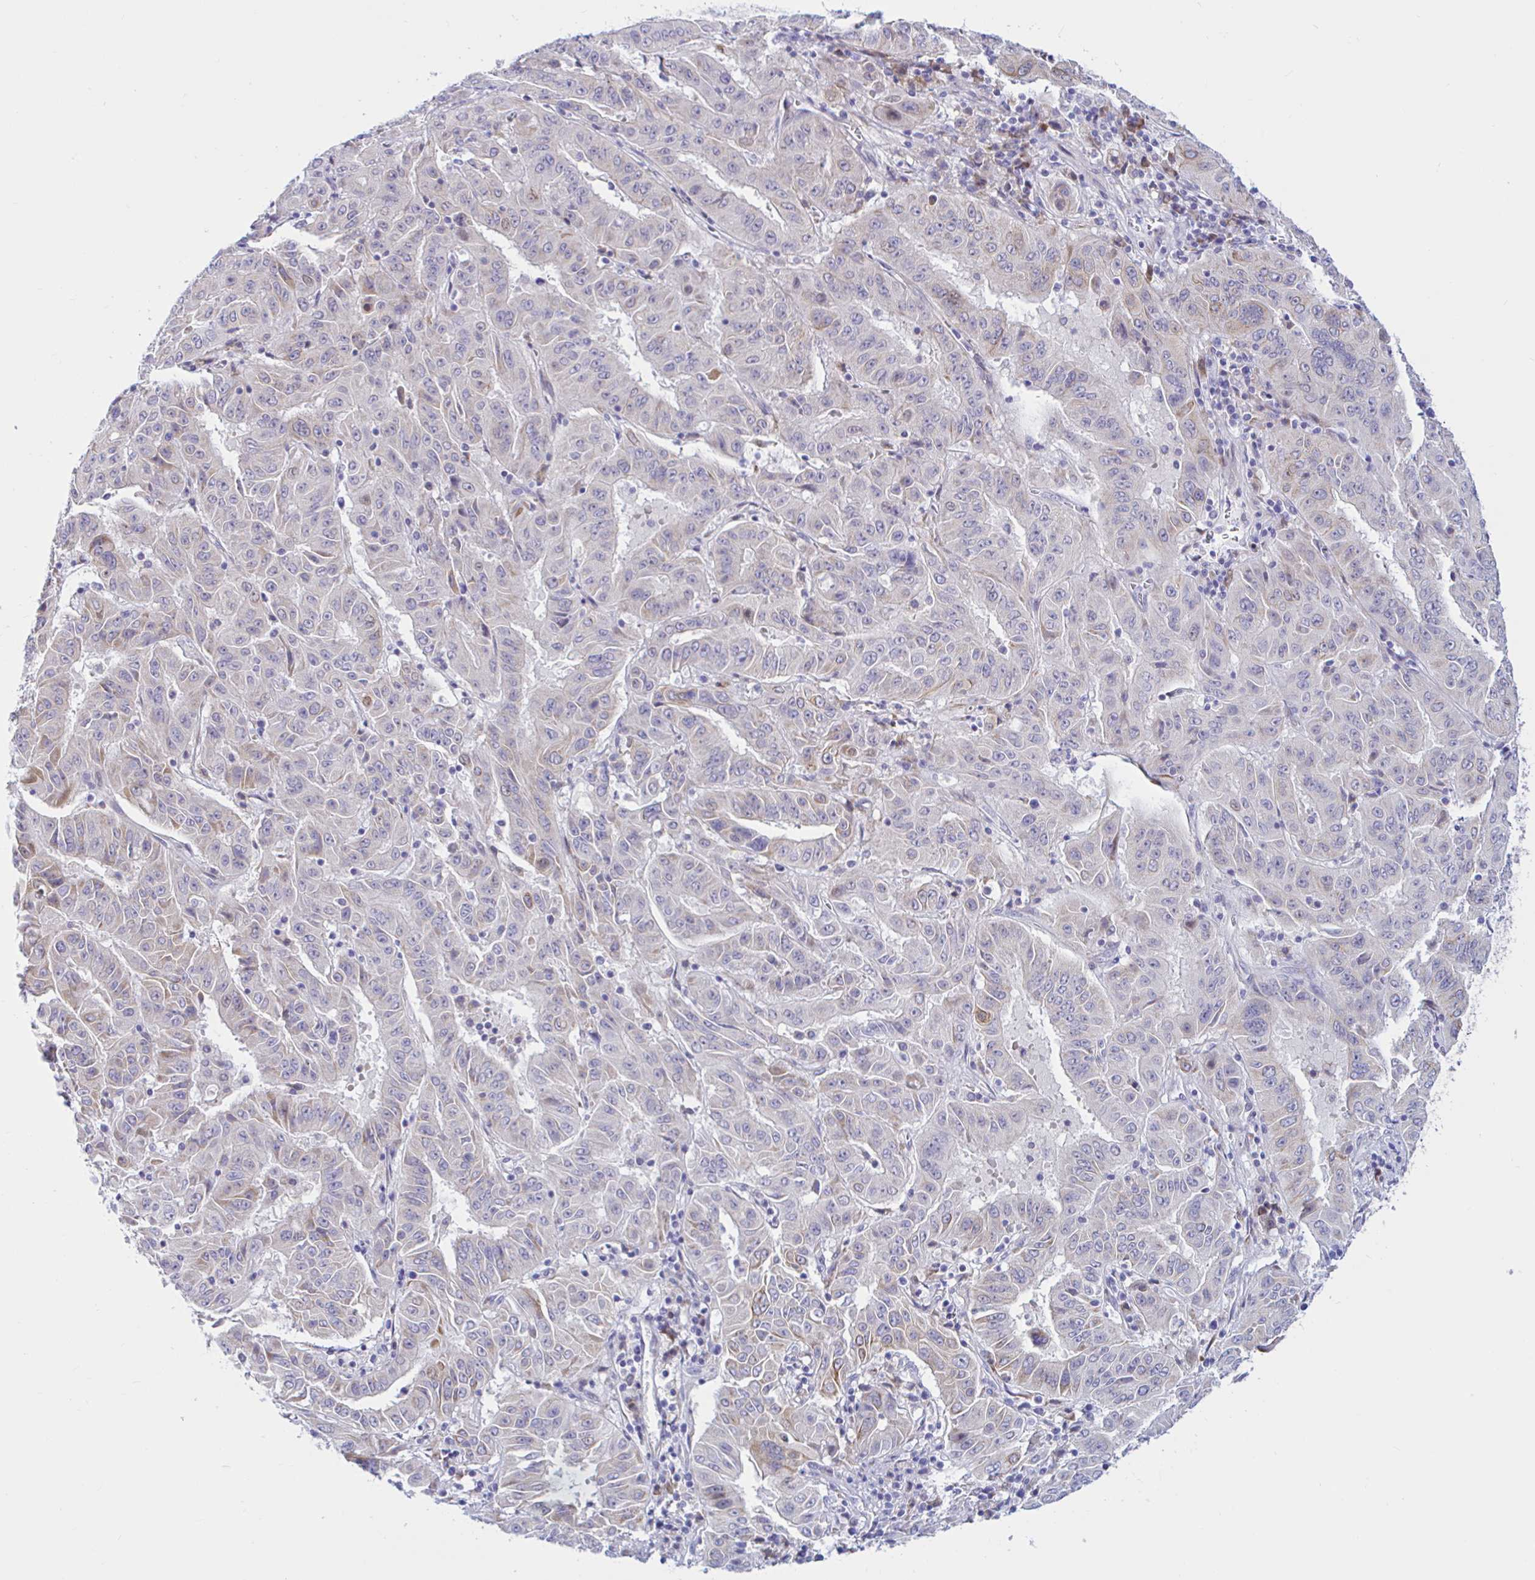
{"staining": {"intensity": "moderate", "quantity": "<25%", "location": "cytoplasmic/membranous"}, "tissue": "pancreatic cancer", "cell_type": "Tumor cells", "image_type": "cancer", "snomed": [{"axis": "morphology", "description": "Adenocarcinoma, NOS"}, {"axis": "topography", "description": "Pancreas"}], "caption": "This is an image of IHC staining of pancreatic cancer (adenocarcinoma), which shows moderate positivity in the cytoplasmic/membranous of tumor cells.", "gene": "NBPF3", "patient": {"sex": "male", "age": 63}}